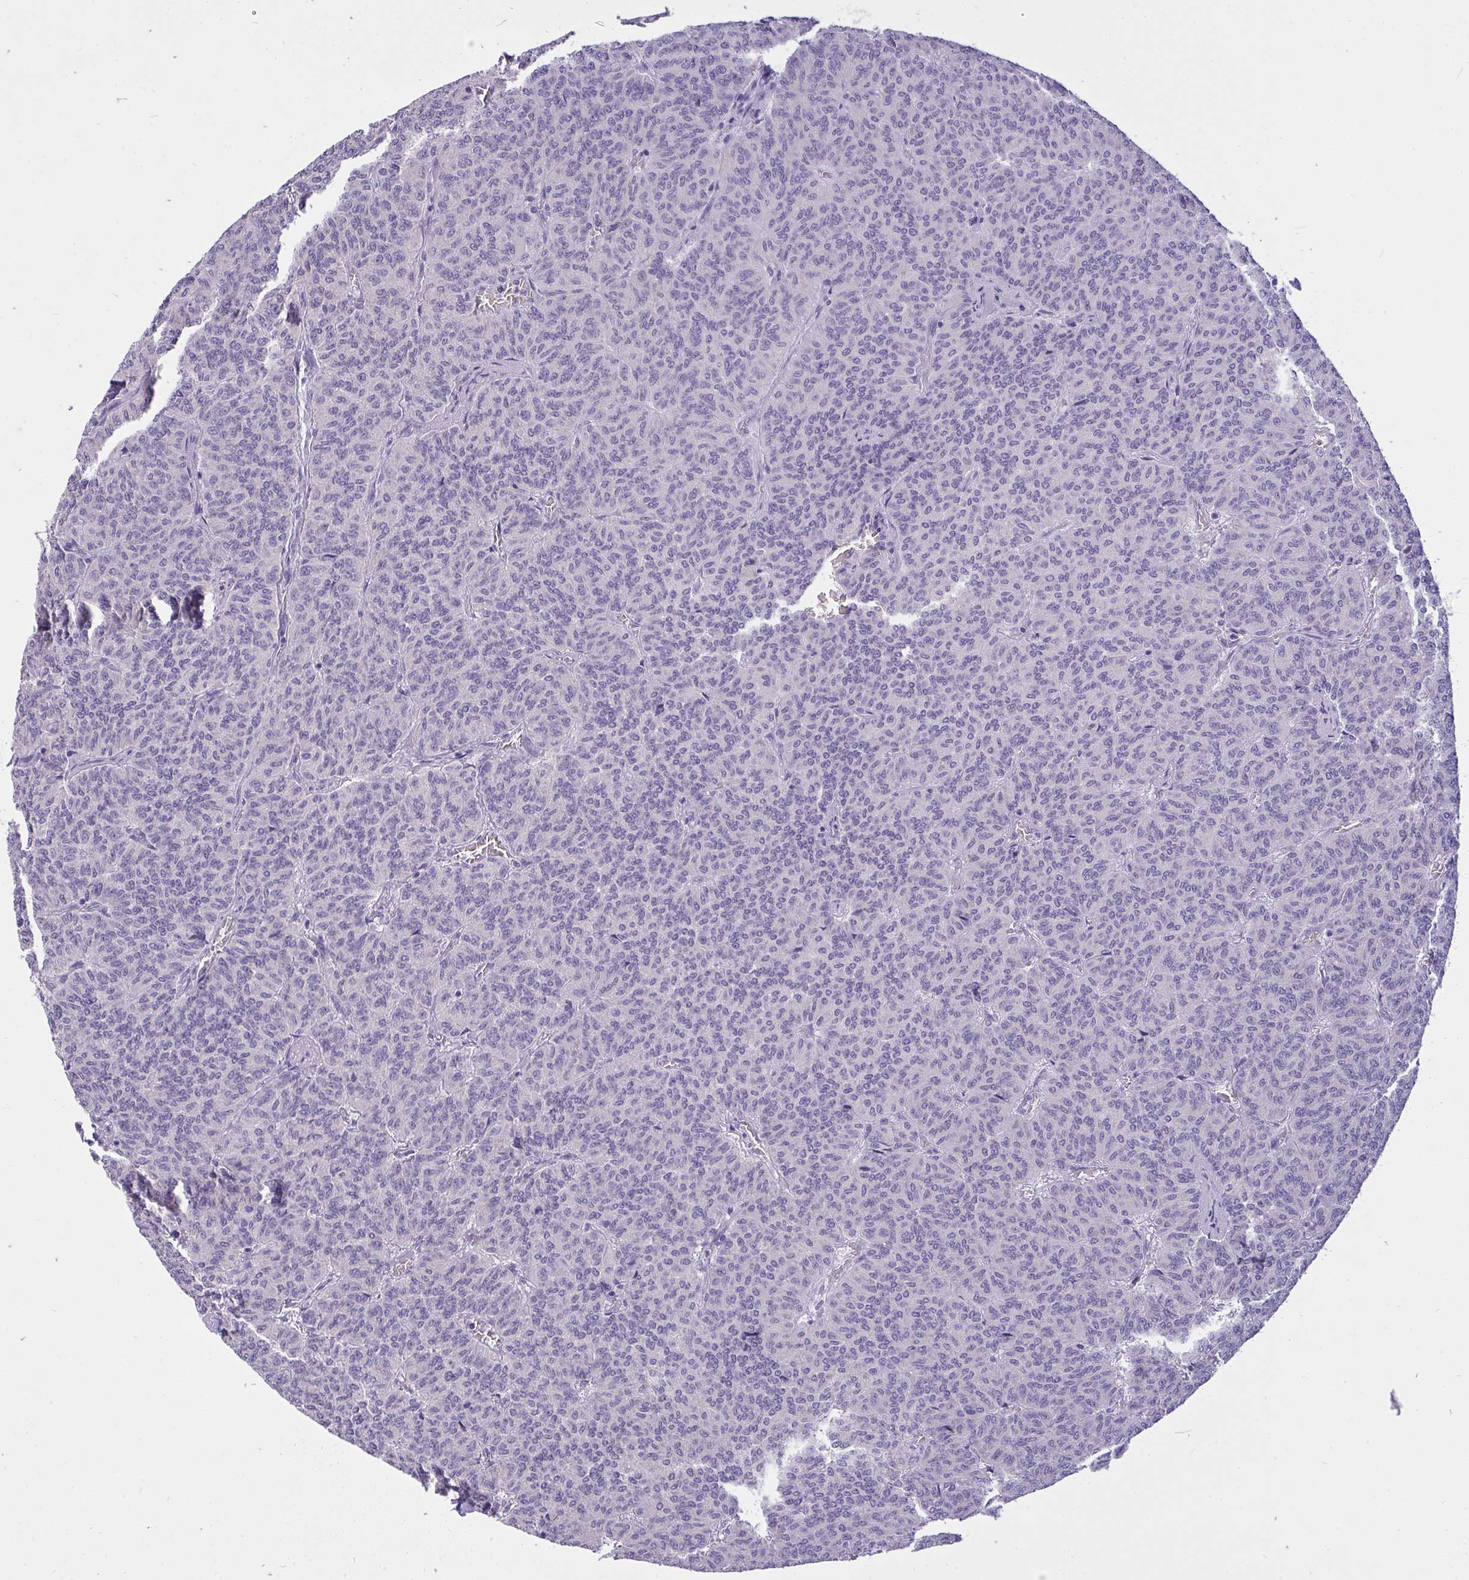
{"staining": {"intensity": "negative", "quantity": "none", "location": "none"}, "tissue": "carcinoid", "cell_type": "Tumor cells", "image_type": "cancer", "snomed": [{"axis": "morphology", "description": "Carcinoid, malignant, NOS"}, {"axis": "topography", "description": "Lung"}], "caption": "Immunohistochemical staining of carcinoid shows no significant positivity in tumor cells.", "gene": "VGLL3", "patient": {"sex": "male", "age": 61}}